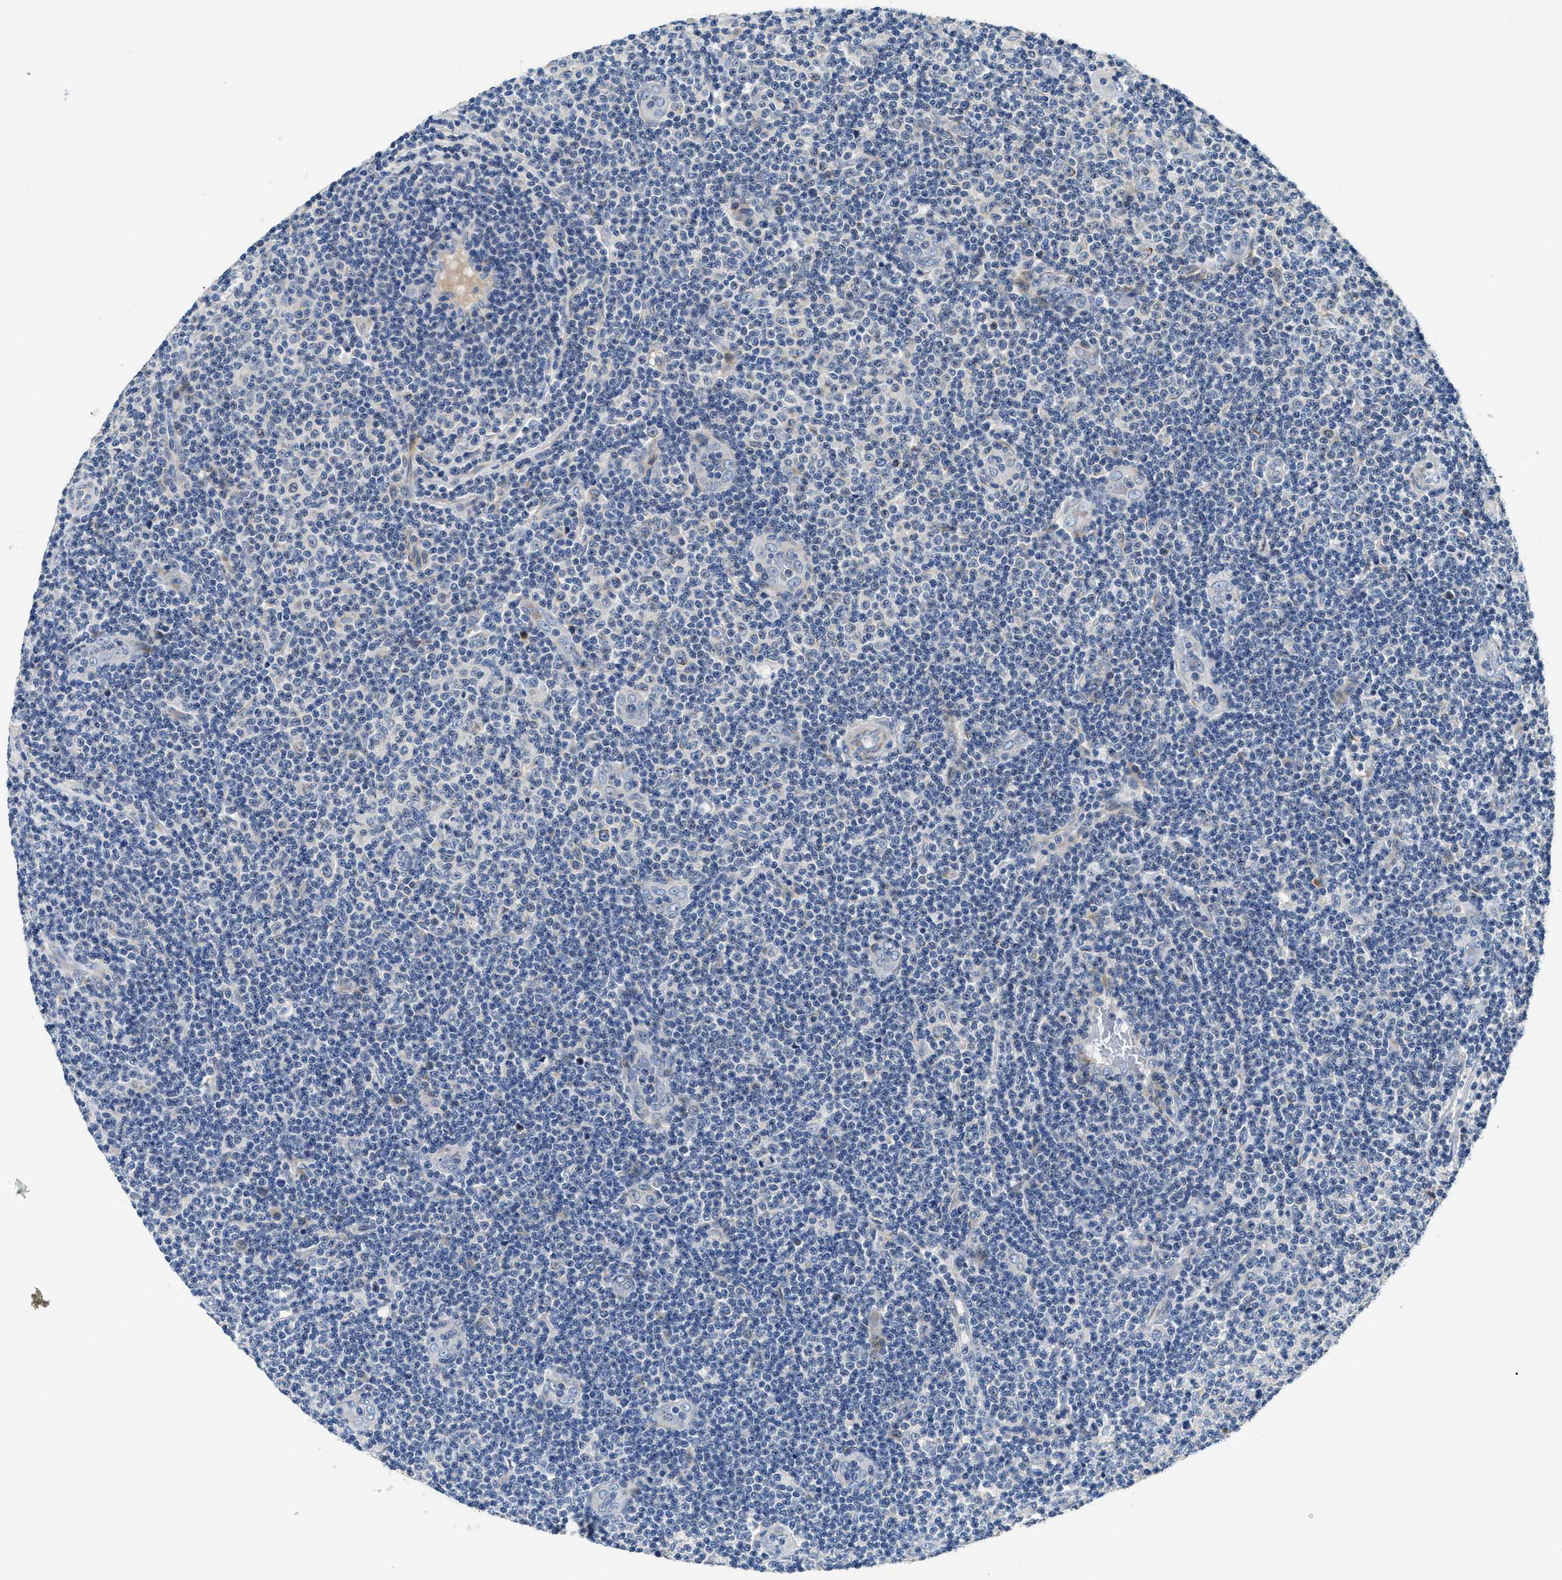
{"staining": {"intensity": "negative", "quantity": "none", "location": "none"}, "tissue": "lymphoma", "cell_type": "Tumor cells", "image_type": "cancer", "snomed": [{"axis": "morphology", "description": "Malignant lymphoma, non-Hodgkin's type, Low grade"}, {"axis": "topography", "description": "Lymph node"}], "caption": "The histopathology image reveals no significant staining in tumor cells of lymphoma. (DAB immunohistochemistry (IHC) visualized using brightfield microscopy, high magnification).", "gene": "IL17RC", "patient": {"sex": "male", "age": 83}}